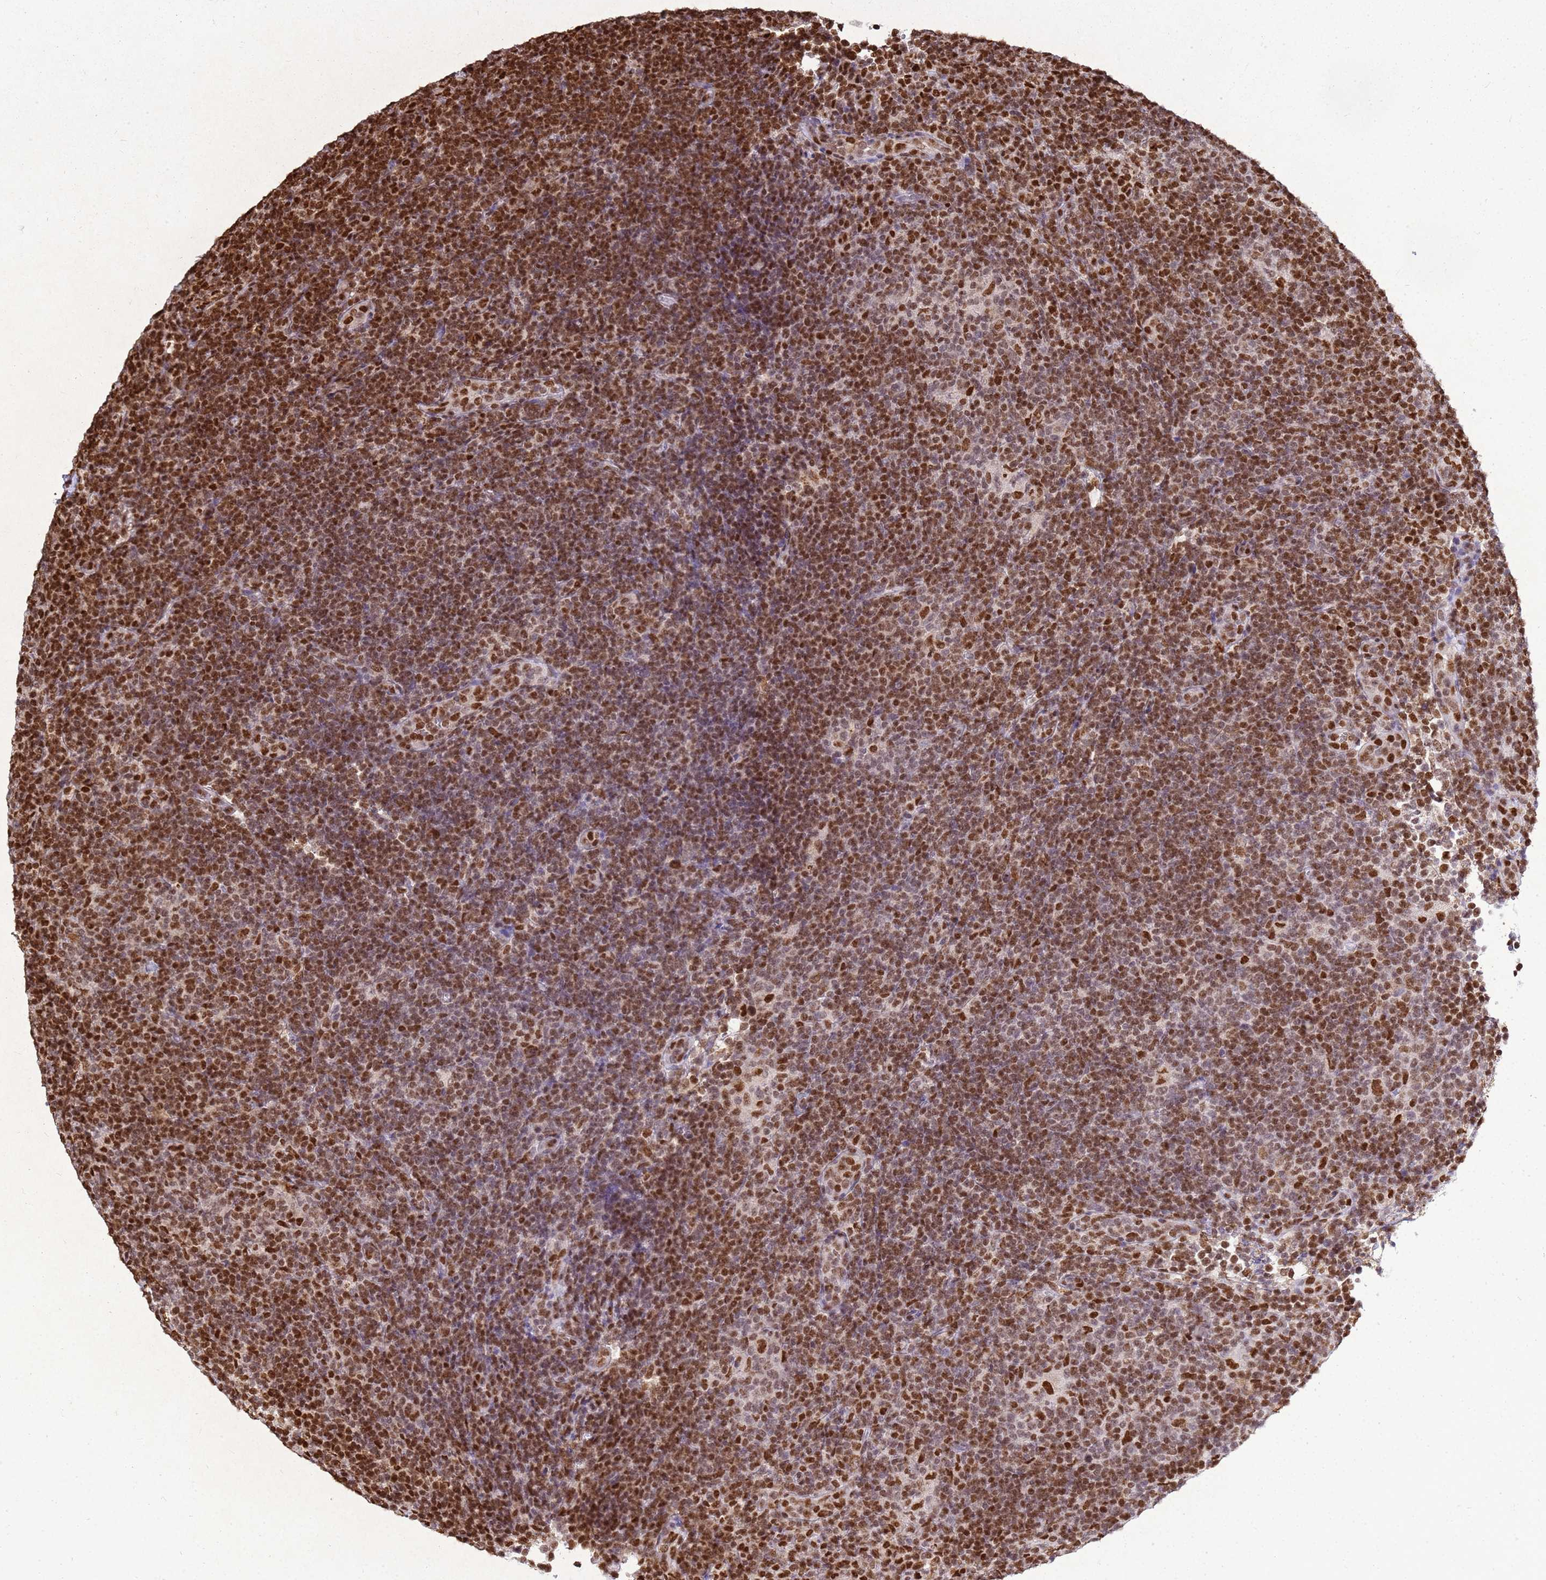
{"staining": {"intensity": "strong", "quantity": ">75%", "location": "nuclear"}, "tissue": "lymphoma", "cell_type": "Tumor cells", "image_type": "cancer", "snomed": [{"axis": "morphology", "description": "Hodgkin's disease, NOS"}, {"axis": "topography", "description": "Lymph node"}], "caption": "High-magnification brightfield microscopy of Hodgkin's disease stained with DAB (brown) and counterstained with hematoxylin (blue). tumor cells exhibit strong nuclear staining is identified in approximately>75% of cells.", "gene": "APEX1", "patient": {"sex": "female", "age": 57}}